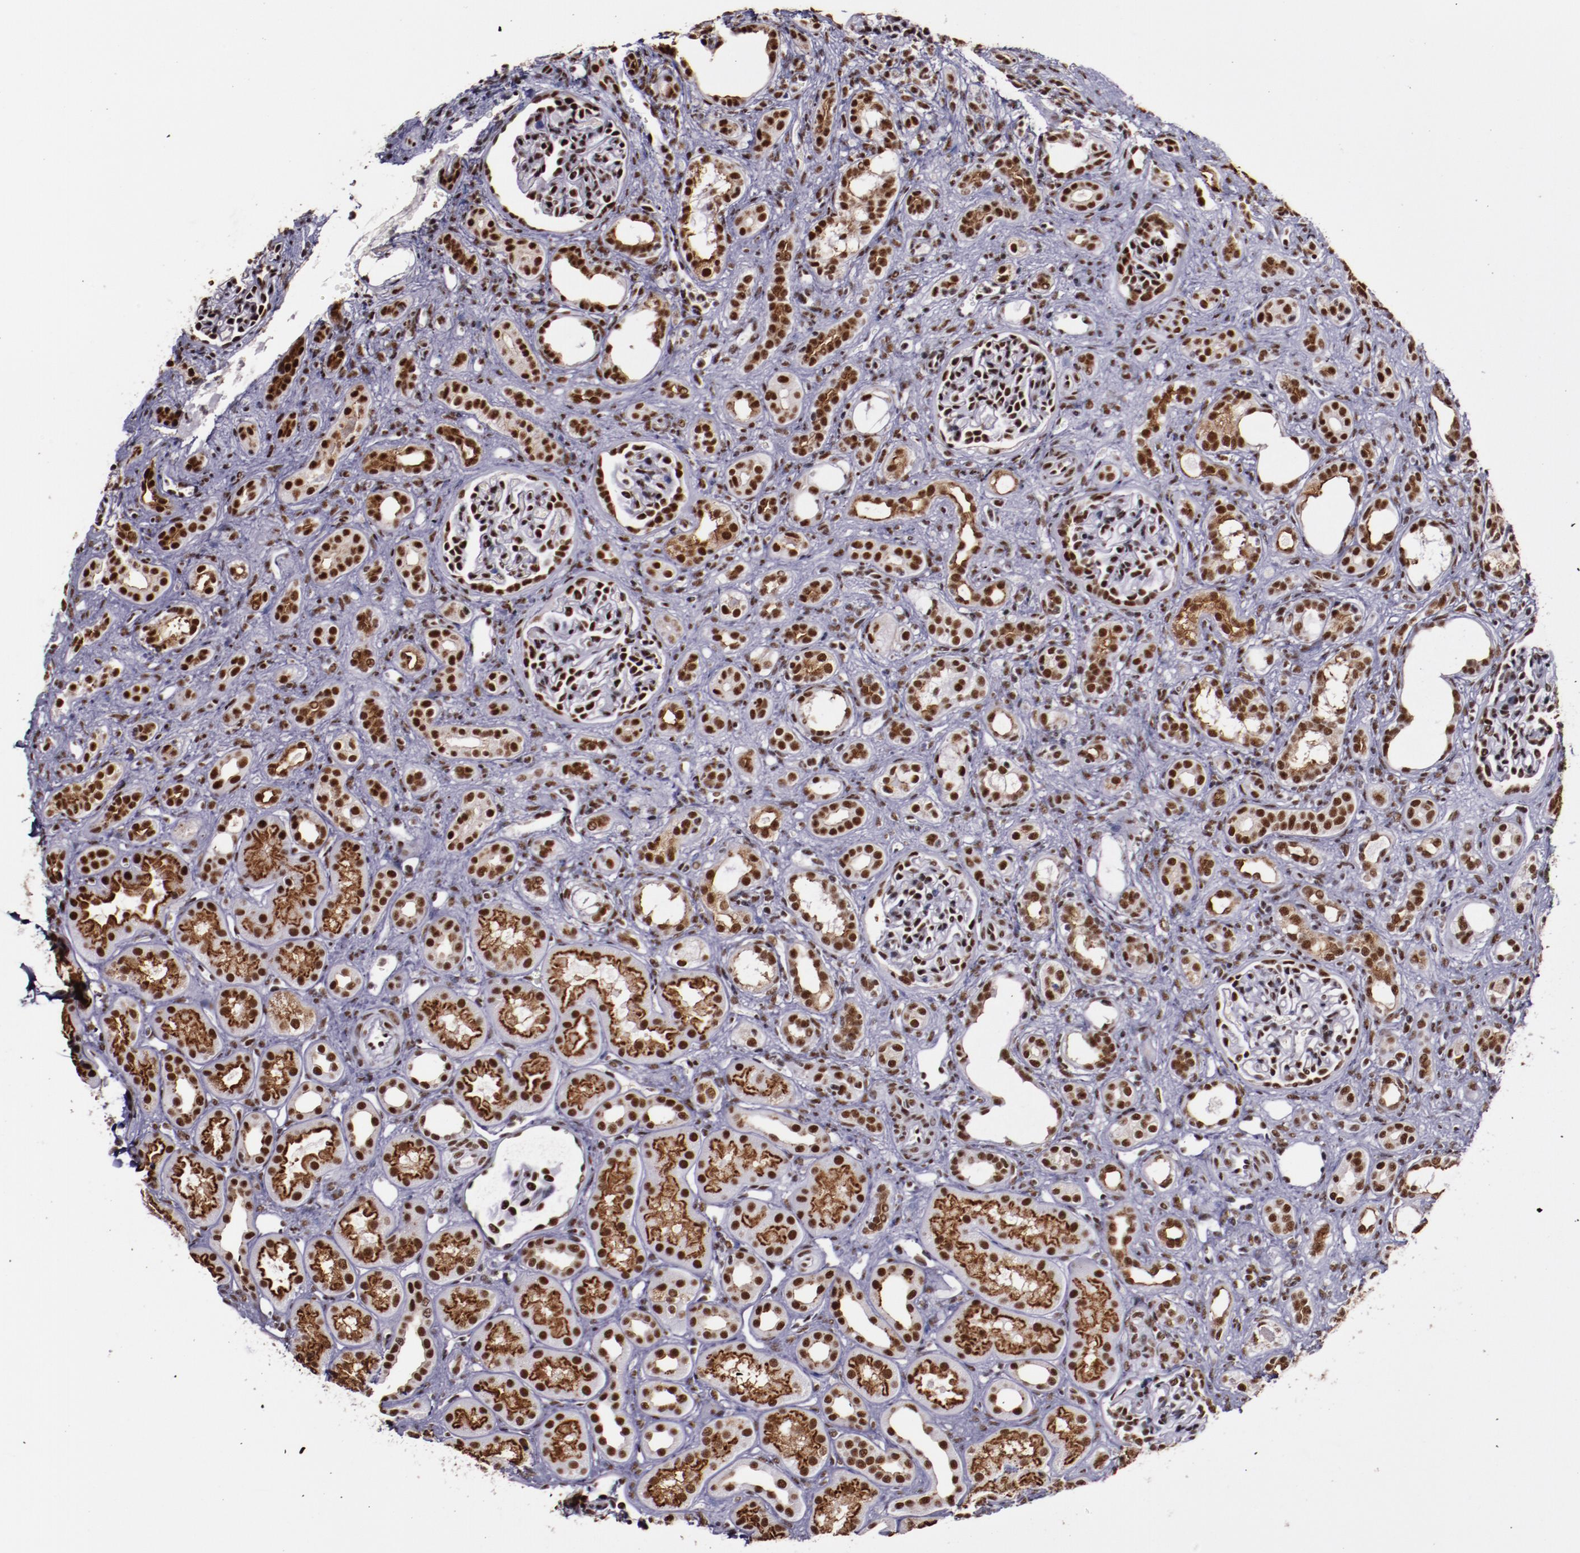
{"staining": {"intensity": "strong", "quantity": "25%-75%", "location": "nuclear"}, "tissue": "kidney", "cell_type": "Cells in glomeruli", "image_type": "normal", "snomed": [{"axis": "morphology", "description": "Normal tissue, NOS"}, {"axis": "topography", "description": "Kidney"}], "caption": "DAB immunohistochemical staining of normal human kidney displays strong nuclear protein staining in approximately 25%-75% of cells in glomeruli. (Brightfield microscopy of DAB IHC at high magnification).", "gene": "PPP4R3A", "patient": {"sex": "male", "age": 7}}